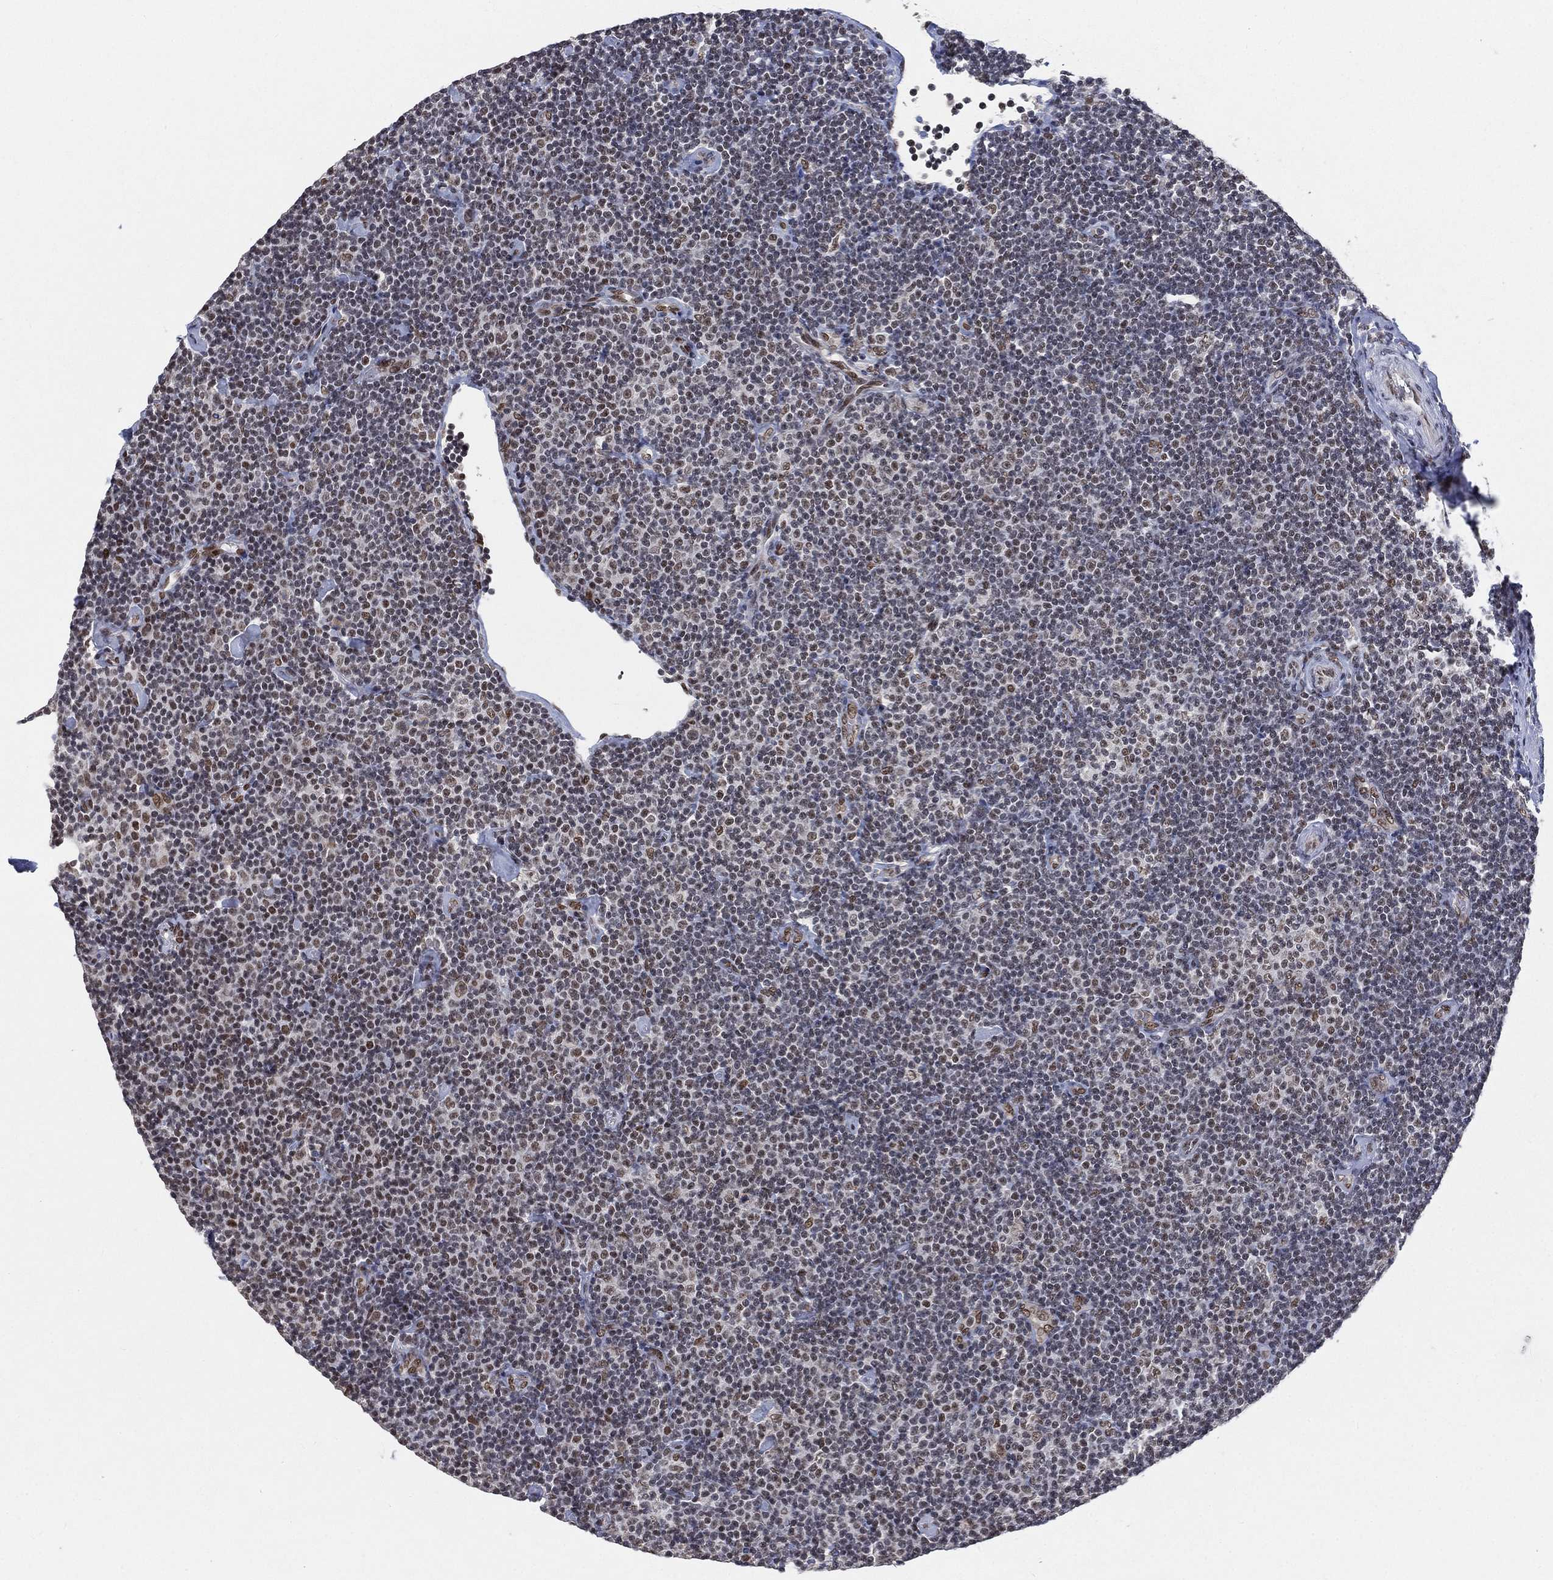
{"staining": {"intensity": "weak", "quantity": "<25%", "location": "nuclear"}, "tissue": "lymphoma", "cell_type": "Tumor cells", "image_type": "cancer", "snomed": [{"axis": "morphology", "description": "Malignant lymphoma, non-Hodgkin's type, Low grade"}, {"axis": "topography", "description": "Lymph node"}], "caption": "Tumor cells are negative for brown protein staining in lymphoma.", "gene": "YLPM1", "patient": {"sex": "male", "age": 81}}